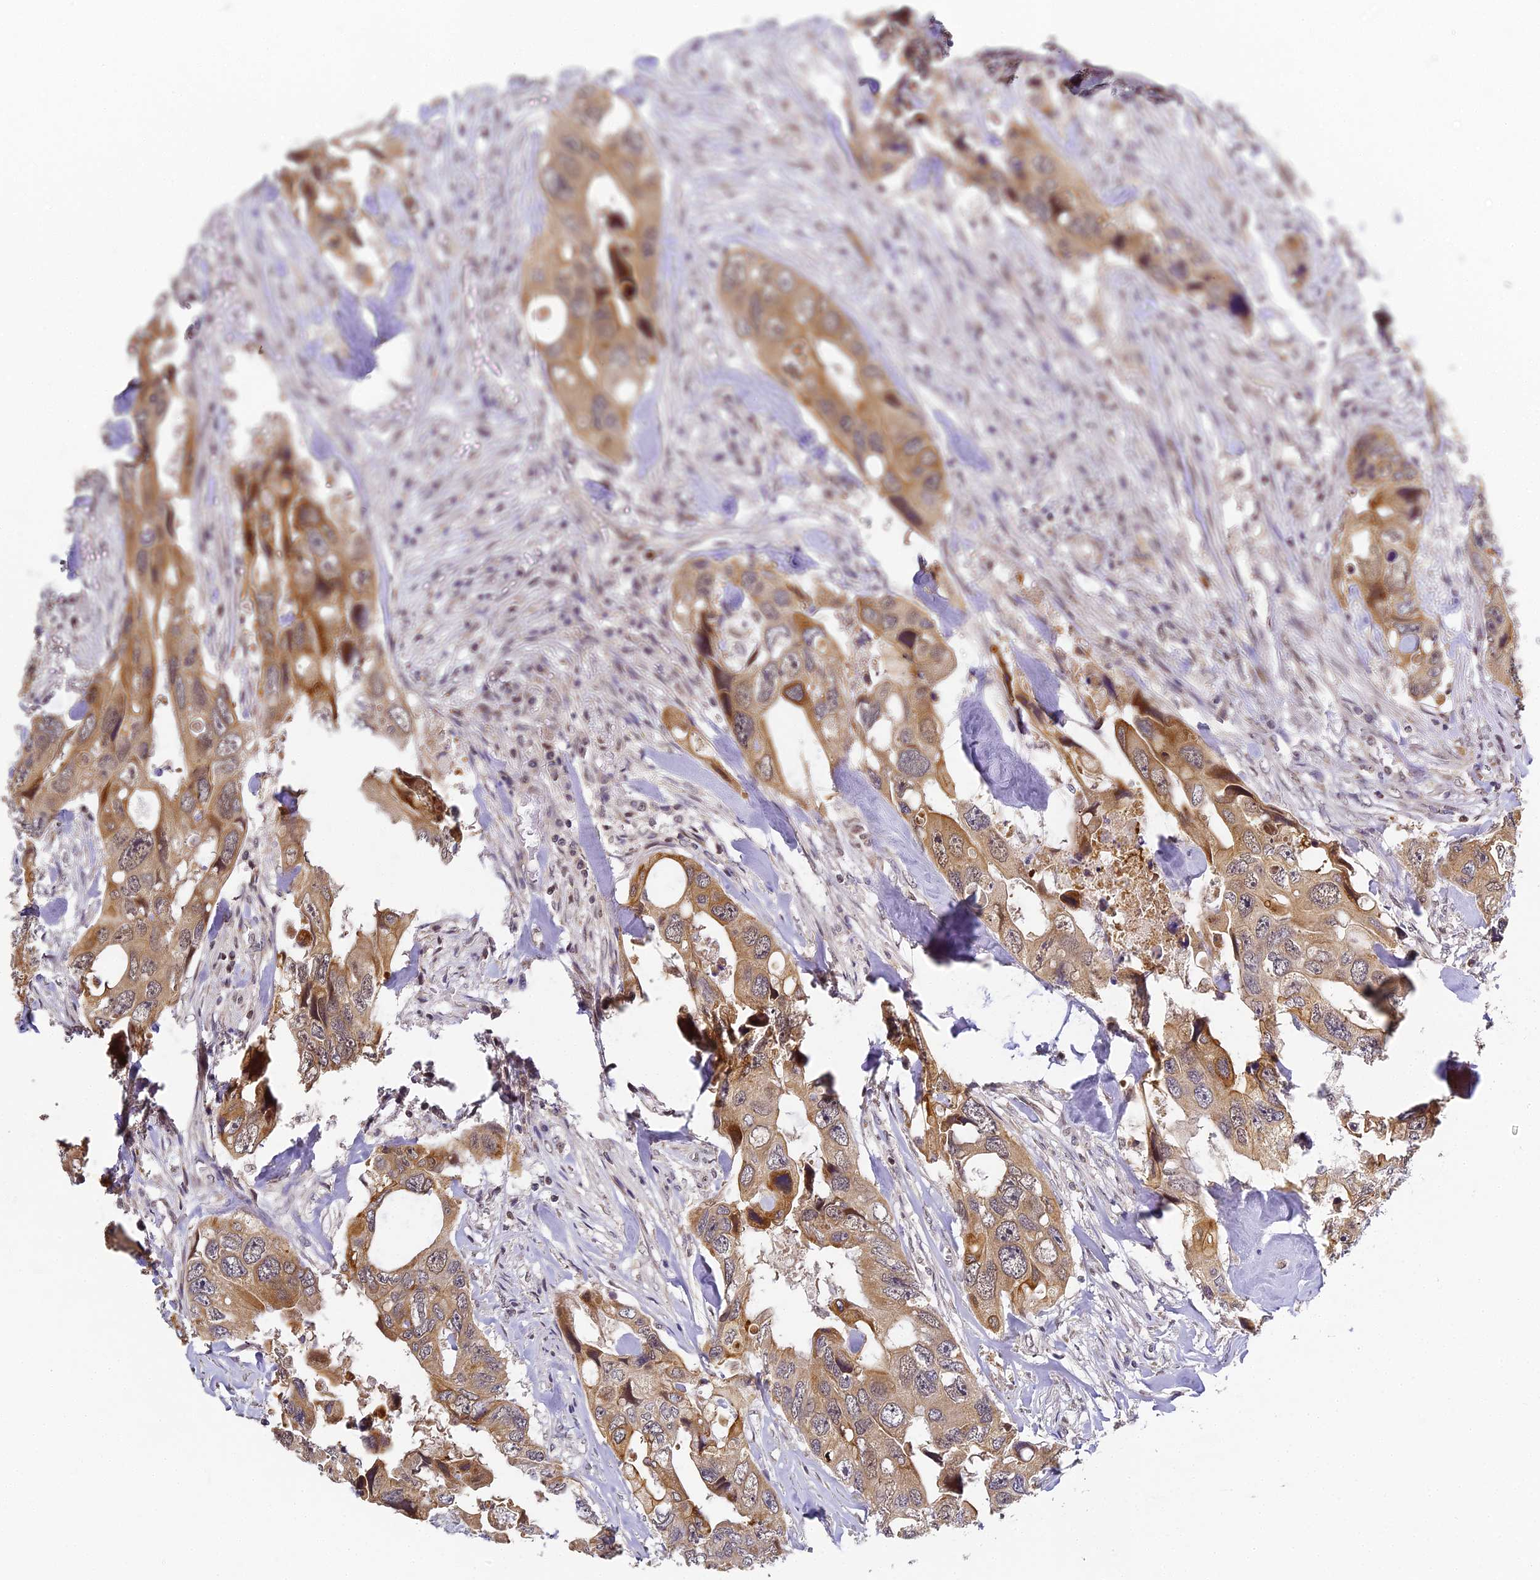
{"staining": {"intensity": "moderate", "quantity": ">75%", "location": "cytoplasmic/membranous,nuclear"}, "tissue": "colorectal cancer", "cell_type": "Tumor cells", "image_type": "cancer", "snomed": [{"axis": "morphology", "description": "Adenocarcinoma, NOS"}, {"axis": "topography", "description": "Rectum"}], "caption": "Brown immunohistochemical staining in colorectal cancer demonstrates moderate cytoplasmic/membranous and nuclear staining in approximately >75% of tumor cells. The staining was performed using DAB to visualize the protein expression in brown, while the nuclei were stained in blue with hematoxylin (Magnification: 20x).", "gene": "DNAAF10", "patient": {"sex": "male", "age": 57}}